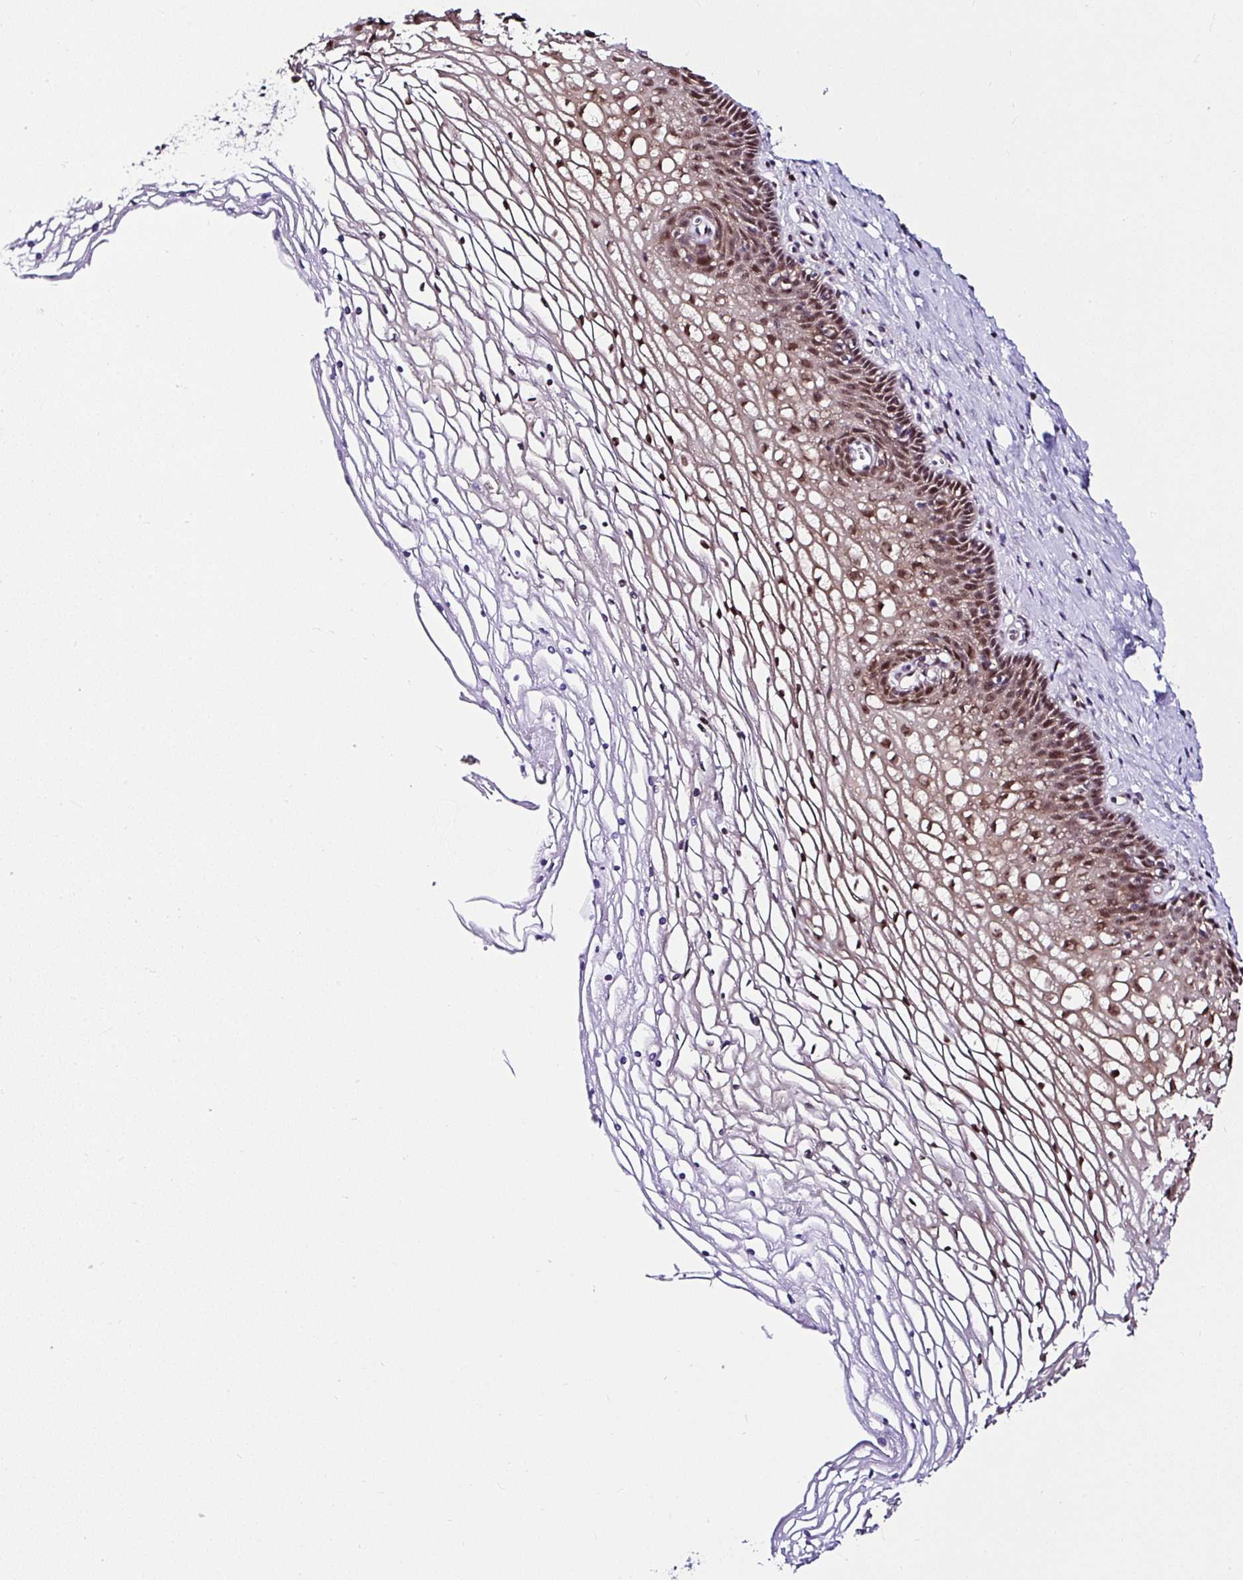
{"staining": {"intensity": "moderate", "quantity": ">75%", "location": "cytoplasmic/membranous,nuclear"}, "tissue": "cervix", "cell_type": "Glandular cells", "image_type": "normal", "snomed": [{"axis": "morphology", "description": "Normal tissue, NOS"}, {"axis": "topography", "description": "Cervix"}], "caption": "This micrograph reveals normal cervix stained with immunohistochemistry (IHC) to label a protein in brown. The cytoplasmic/membranous,nuclear of glandular cells show moderate positivity for the protein. Nuclei are counter-stained blue.", "gene": "PIN4", "patient": {"sex": "female", "age": 36}}